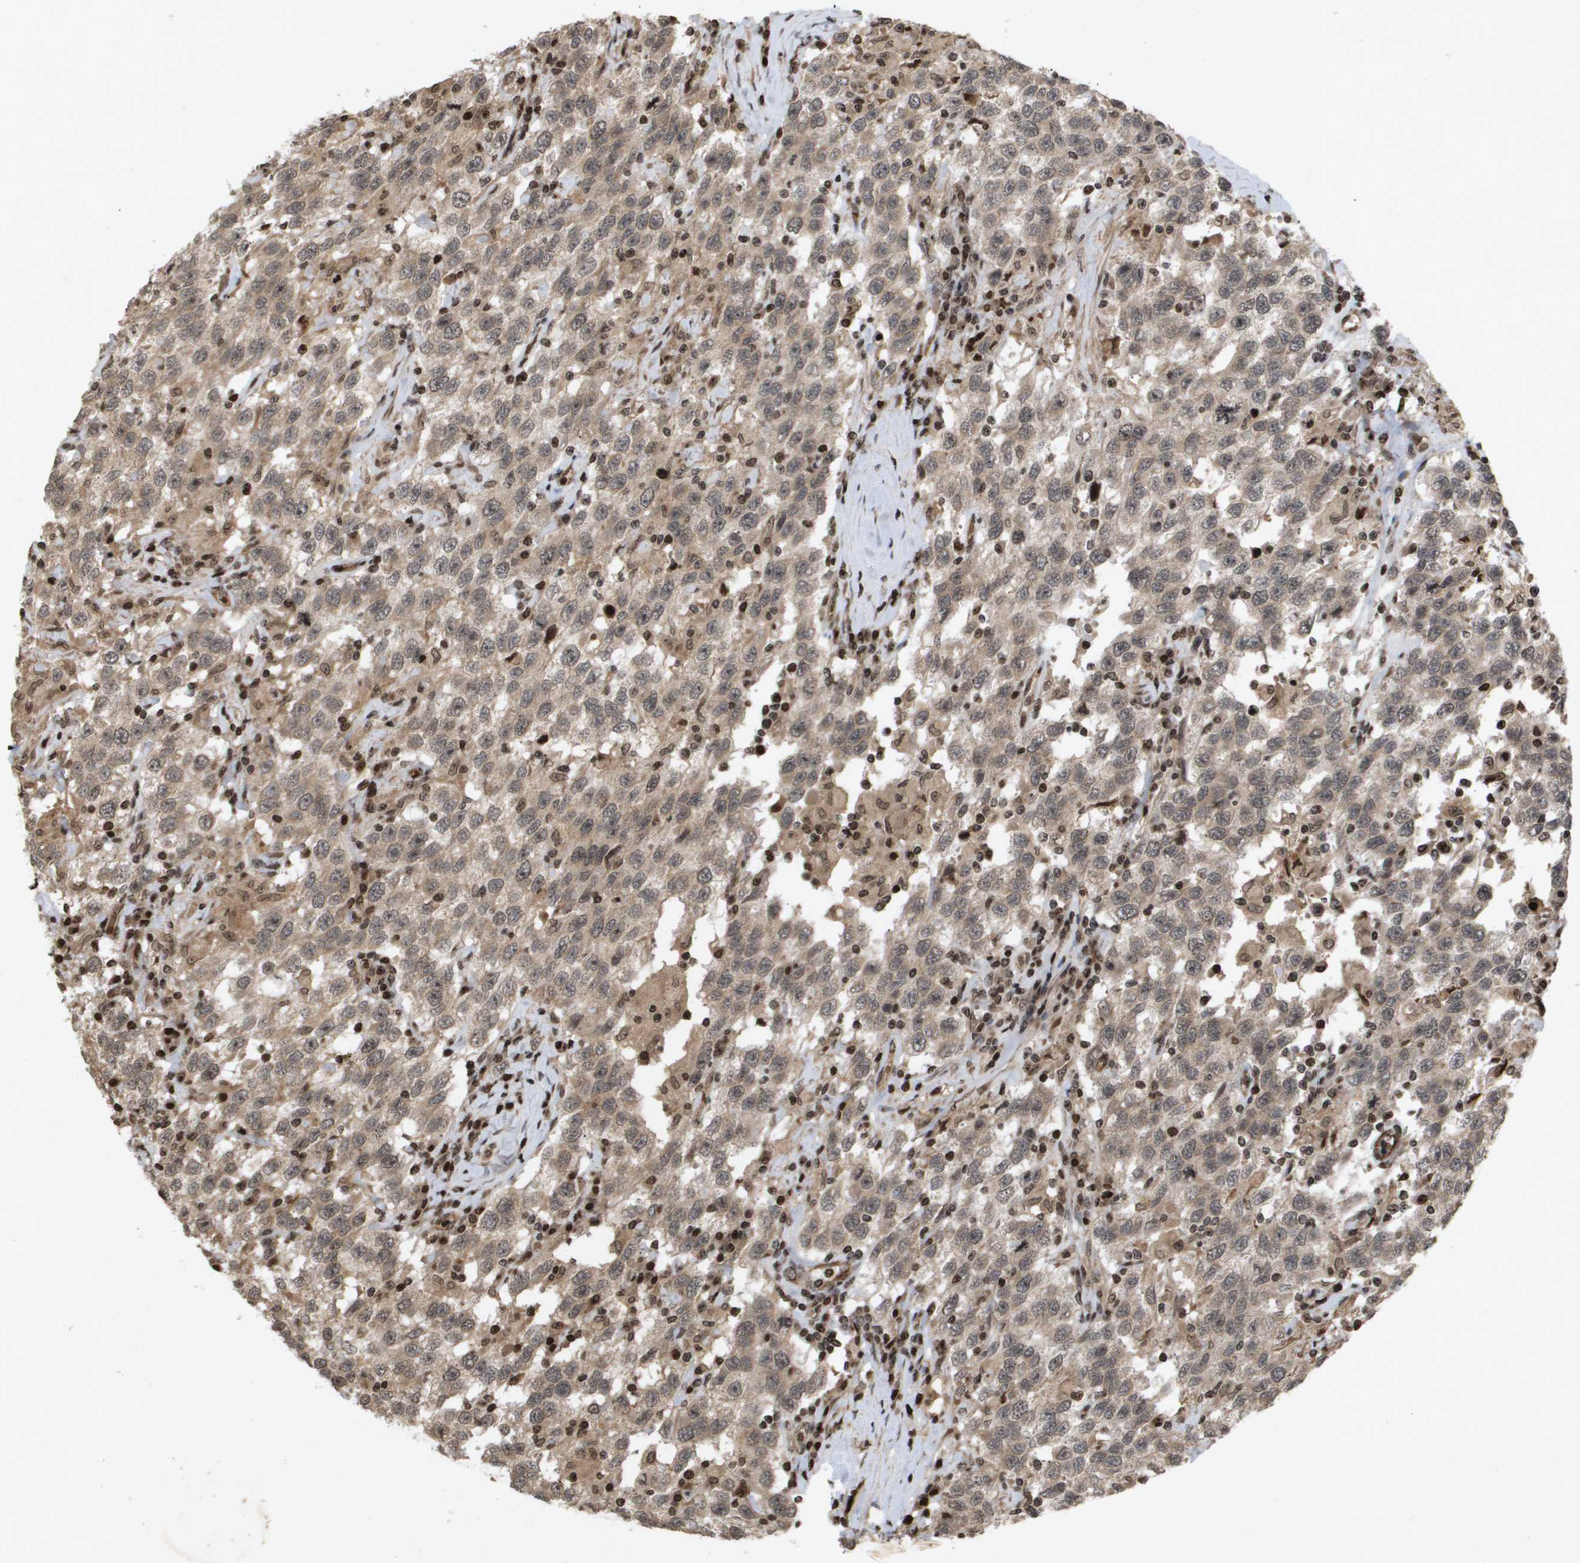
{"staining": {"intensity": "moderate", "quantity": ">75%", "location": "cytoplasmic/membranous"}, "tissue": "testis cancer", "cell_type": "Tumor cells", "image_type": "cancer", "snomed": [{"axis": "morphology", "description": "Seminoma, NOS"}, {"axis": "topography", "description": "Testis"}], "caption": "Immunohistochemistry staining of testis cancer (seminoma), which demonstrates medium levels of moderate cytoplasmic/membranous staining in approximately >75% of tumor cells indicating moderate cytoplasmic/membranous protein positivity. The staining was performed using DAB (3,3'-diaminobenzidine) (brown) for protein detection and nuclei were counterstained in hematoxylin (blue).", "gene": "HSPA6", "patient": {"sex": "male", "age": 41}}